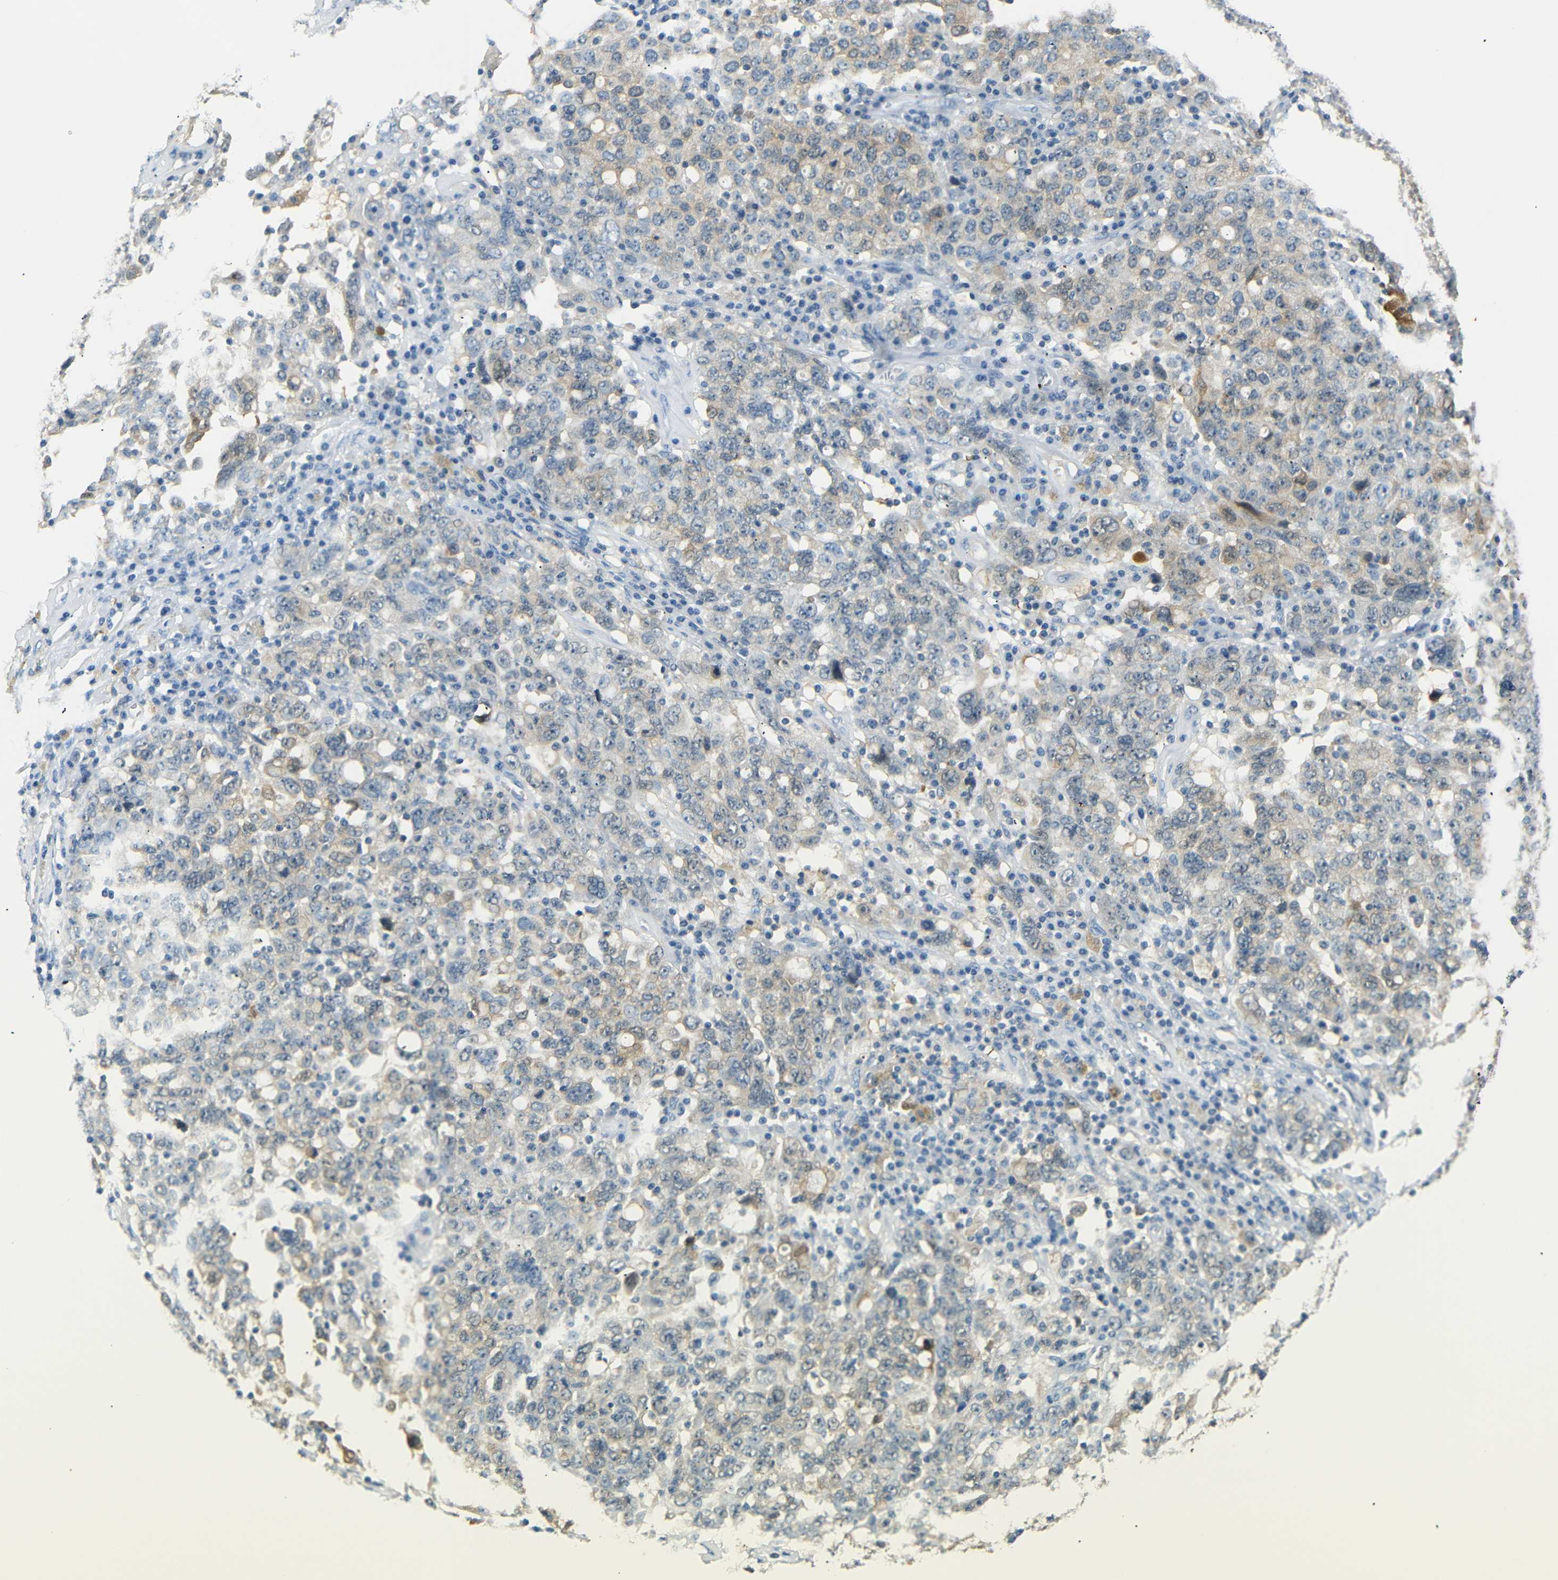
{"staining": {"intensity": "weak", "quantity": "25%-75%", "location": "cytoplasmic/membranous"}, "tissue": "ovarian cancer", "cell_type": "Tumor cells", "image_type": "cancer", "snomed": [{"axis": "morphology", "description": "Carcinoma, endometroid"}, {"axis": "topography", "description": "Ovary"}], "caption": "Immunohistochemical staining of ovarian cancer (endometroid carcinoma) reveals weak cytoplasmic/membranous protein staining in approximately 25%-75% of tumor cells. The staining is performed using DAB (3,3'-diaminobenzidine) brown chromogen to label protein expression. The nuclei are counter-stained blue using hematoxylin.", "gene": "SFN", "patient": {"sex": "female", "age": 62}}